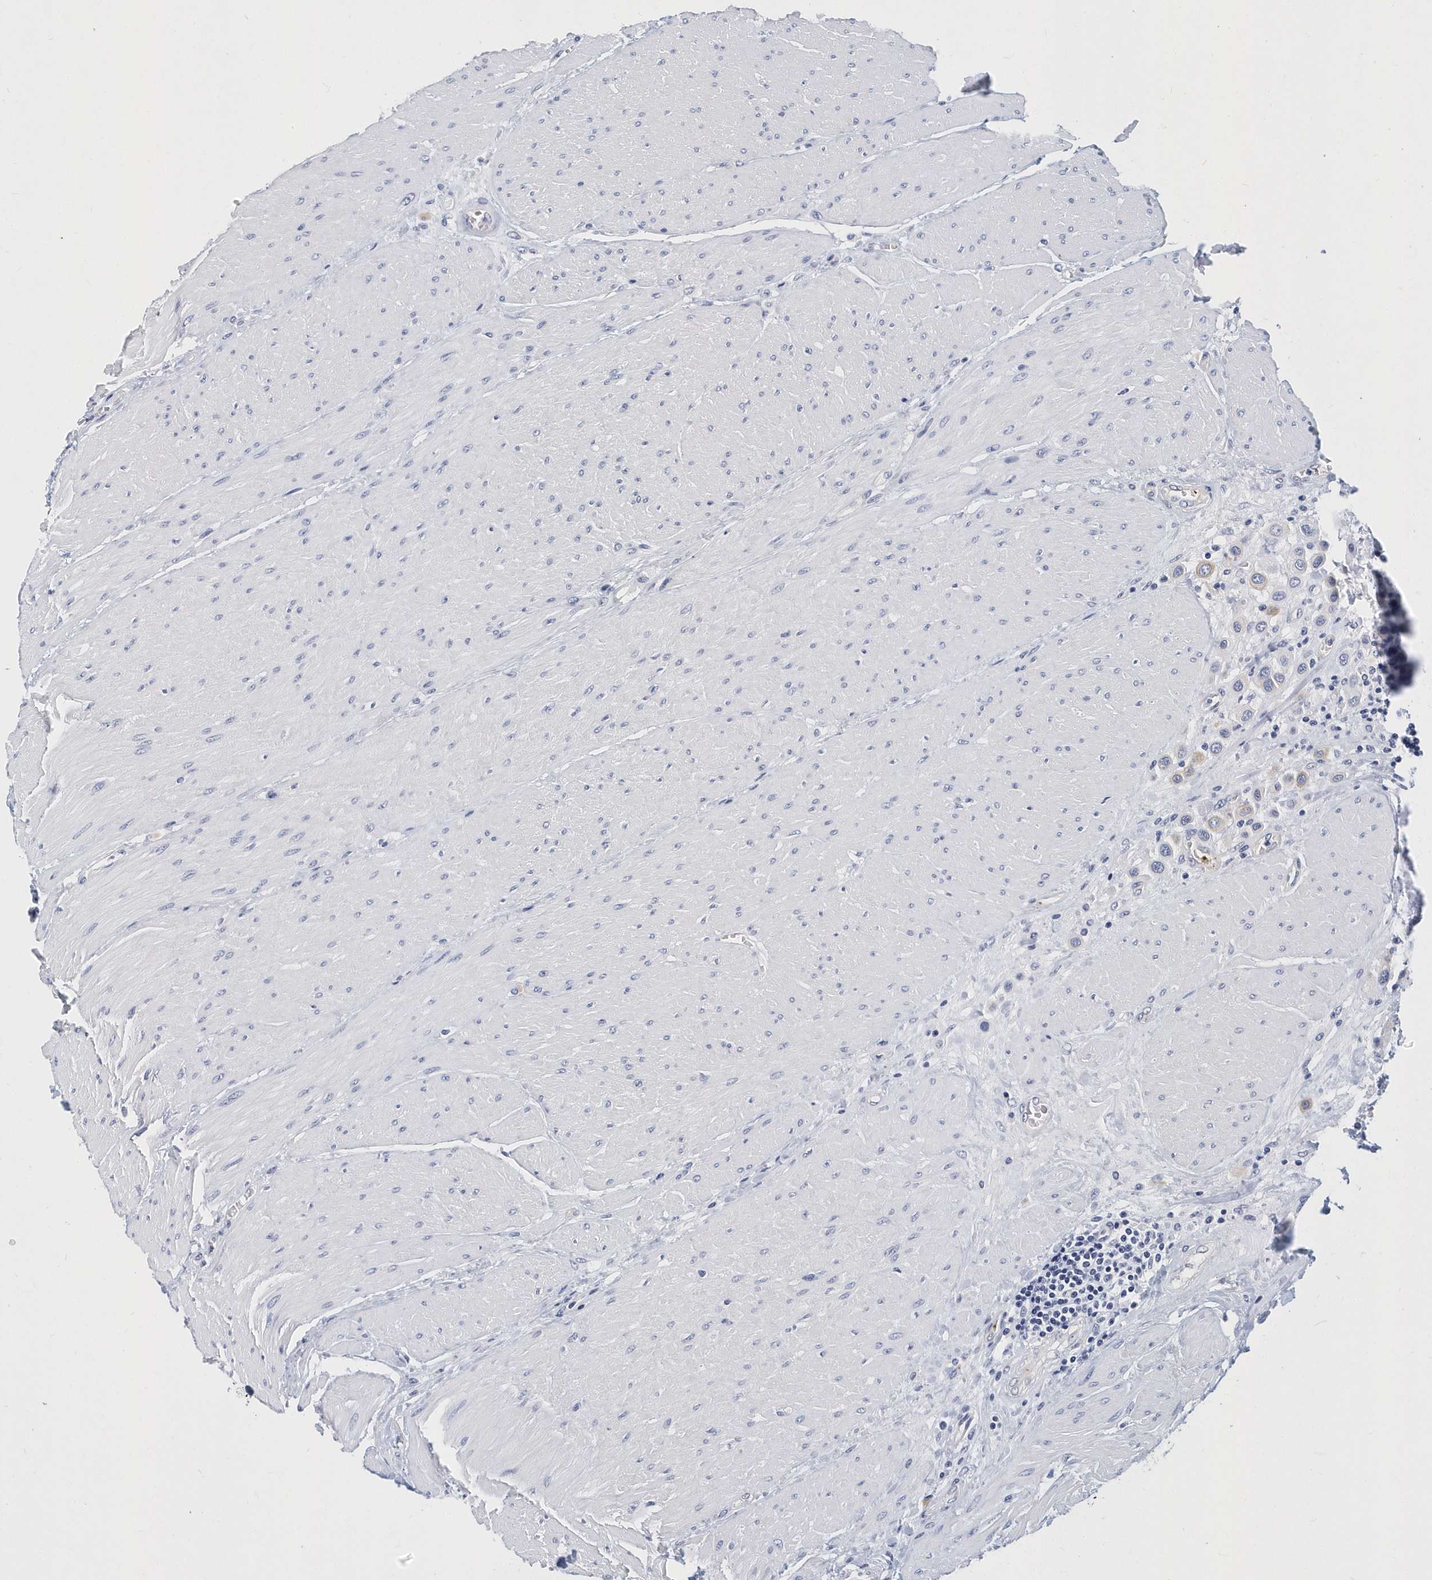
{"staining": {"intensity": "negative", "quantity": "none", "location": "none"}, "tissue": "urothelial cancer", "cell_type": "Tumor cells", "image_type": "cancer", "snomed": [{"axis": "morphology", "description": "Urothelial carcinoma, High grade"}, {"axis": "topography", "description": "Urinary bladder"}], "caption": "IHC image of neoplastic tissue: high-grade urothelial carcinoma stained with DAB displays no significant protein expression in tumor cells.", "gene": "ITGA2B", "patient": {"sex": "male", "age": 50}}